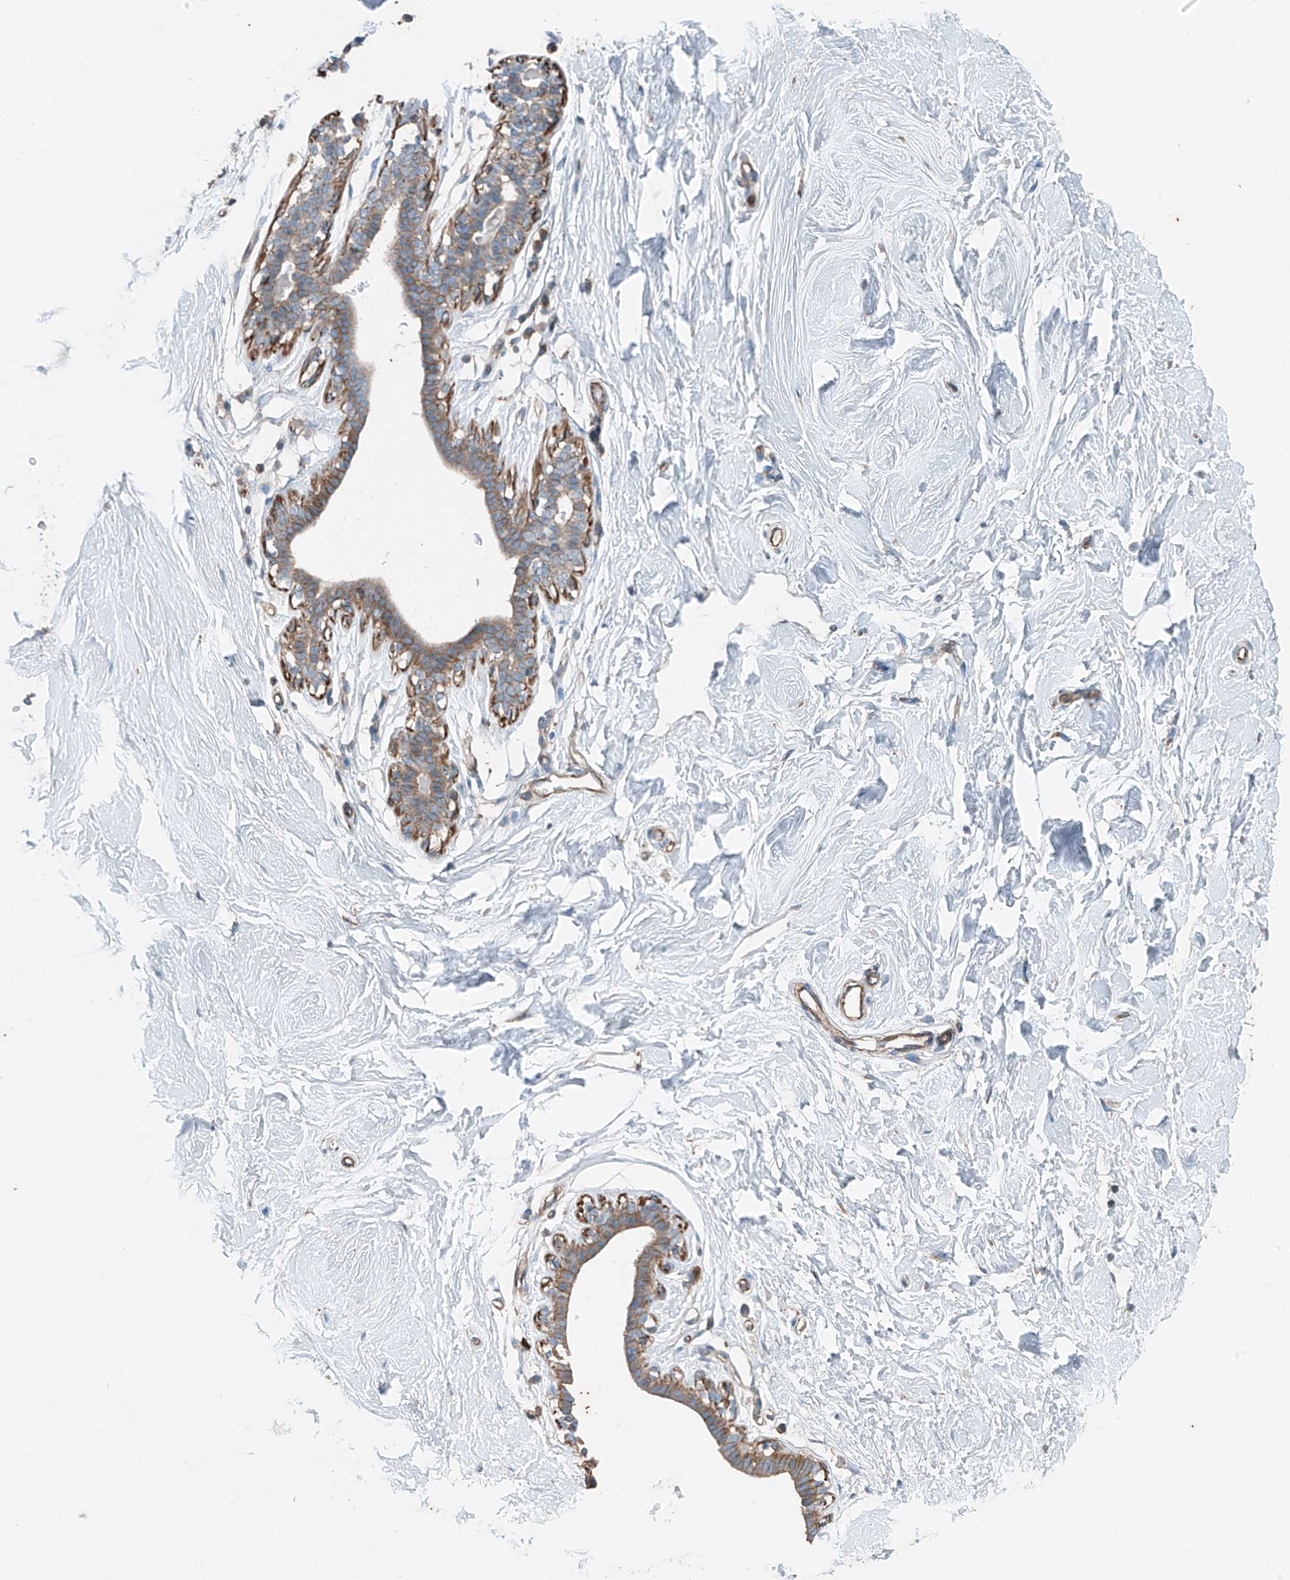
{"staining": {"intensity": "negative", "quantity": "none", "location": "none"}, "tissue": "breast", "cell_type": "Adipocytes", "image_type": "normal", "snomed": [{"axis": "morphology", "description": "Normal tissue, NOS"}, {"axis": "topography", "description": "Breast"}], "caption": "DAB (3,3'-diaminobenzidine) immunohistochemical staining of benign breast exhibits no significant positivity in adipocytes. Brightfield microscopy of immunohistochemistry (IHC) stained with DAB (brown) and hematoxylin (blue), captured at high magnification.", "gene": "SLC1A5", "patient": {"sex": "female", "age": 26}}